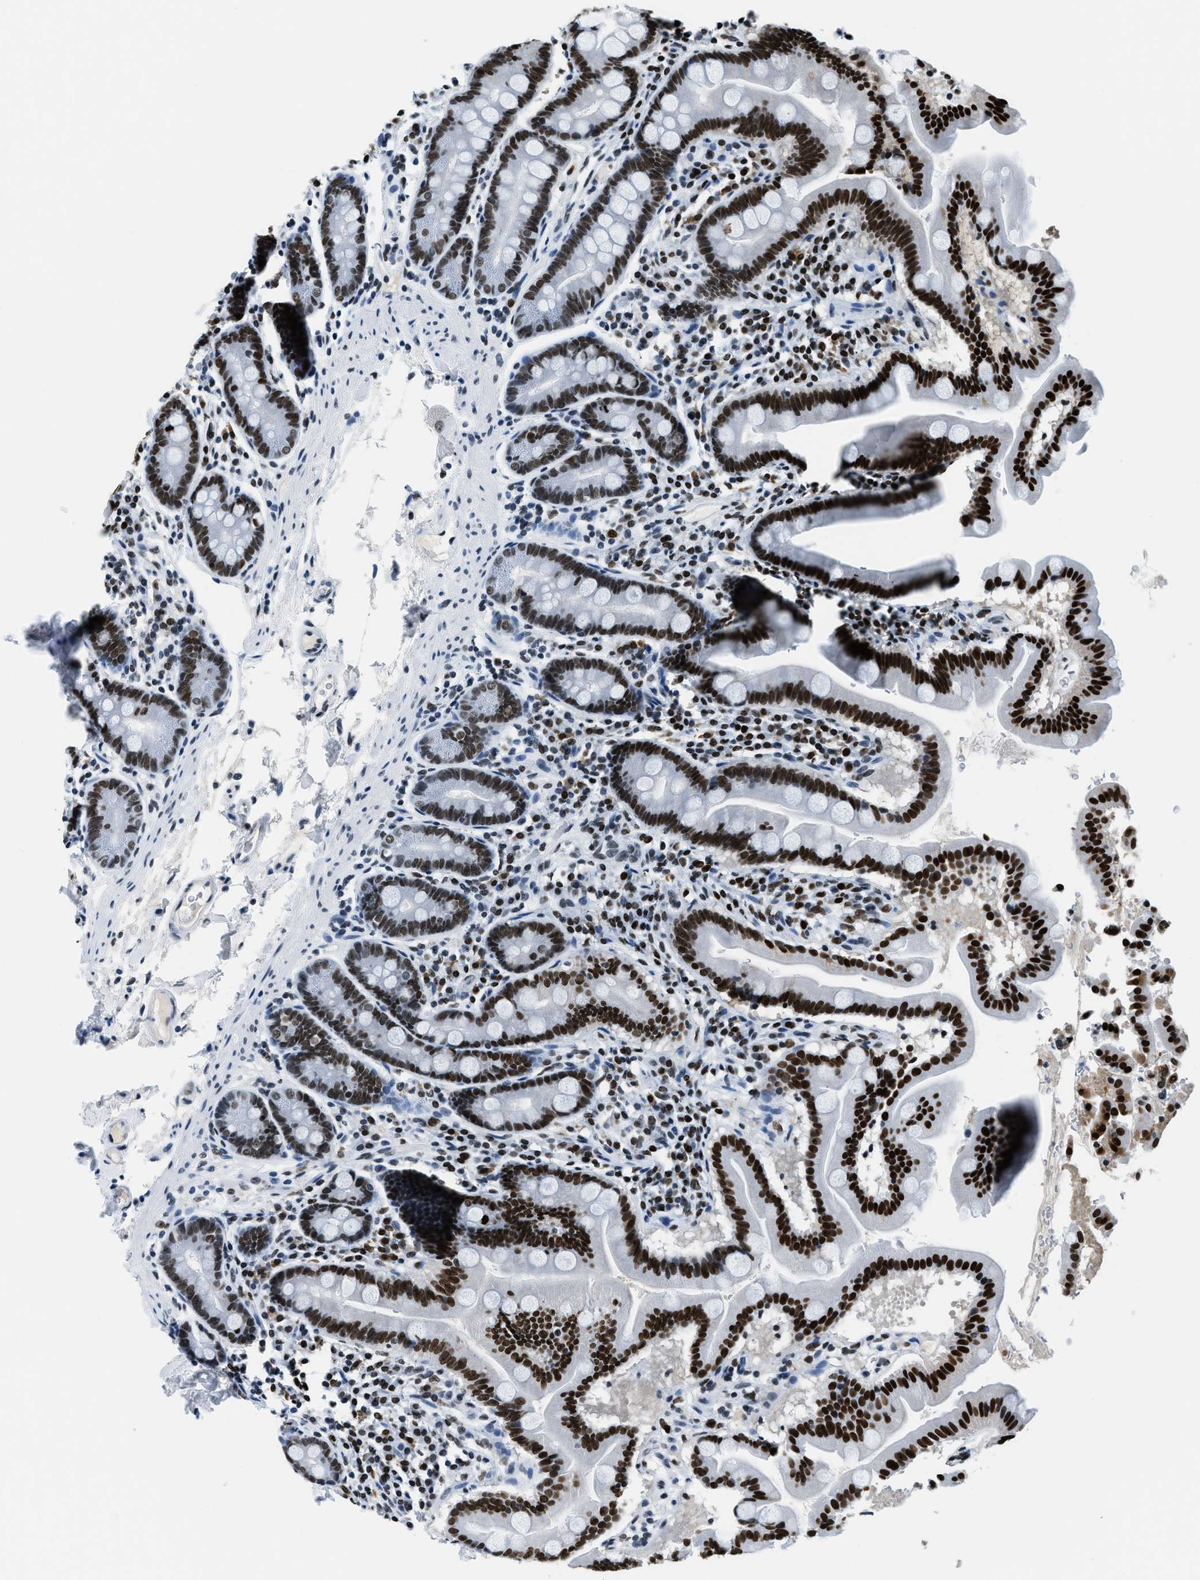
{"staining": {"intensity": "strong", "quantity": ">75%", "location": "nuclear"}, "tissue": "duodenum", "cell_type": "Glandular cells", "image_type": "normal", "snomed": [{"axis": "morphology", "description": "Normal tissue, NOS"}, {"axis": "topography", "description": "Duodenum"}], "caption": "Immunohistochemical staining of unremarkable human duodenum exhibits strong nuclear protein staining in approximately >75% of glandular cells.", "gene": "TOP1", "patient": {"sex": "male", "age": 50}}